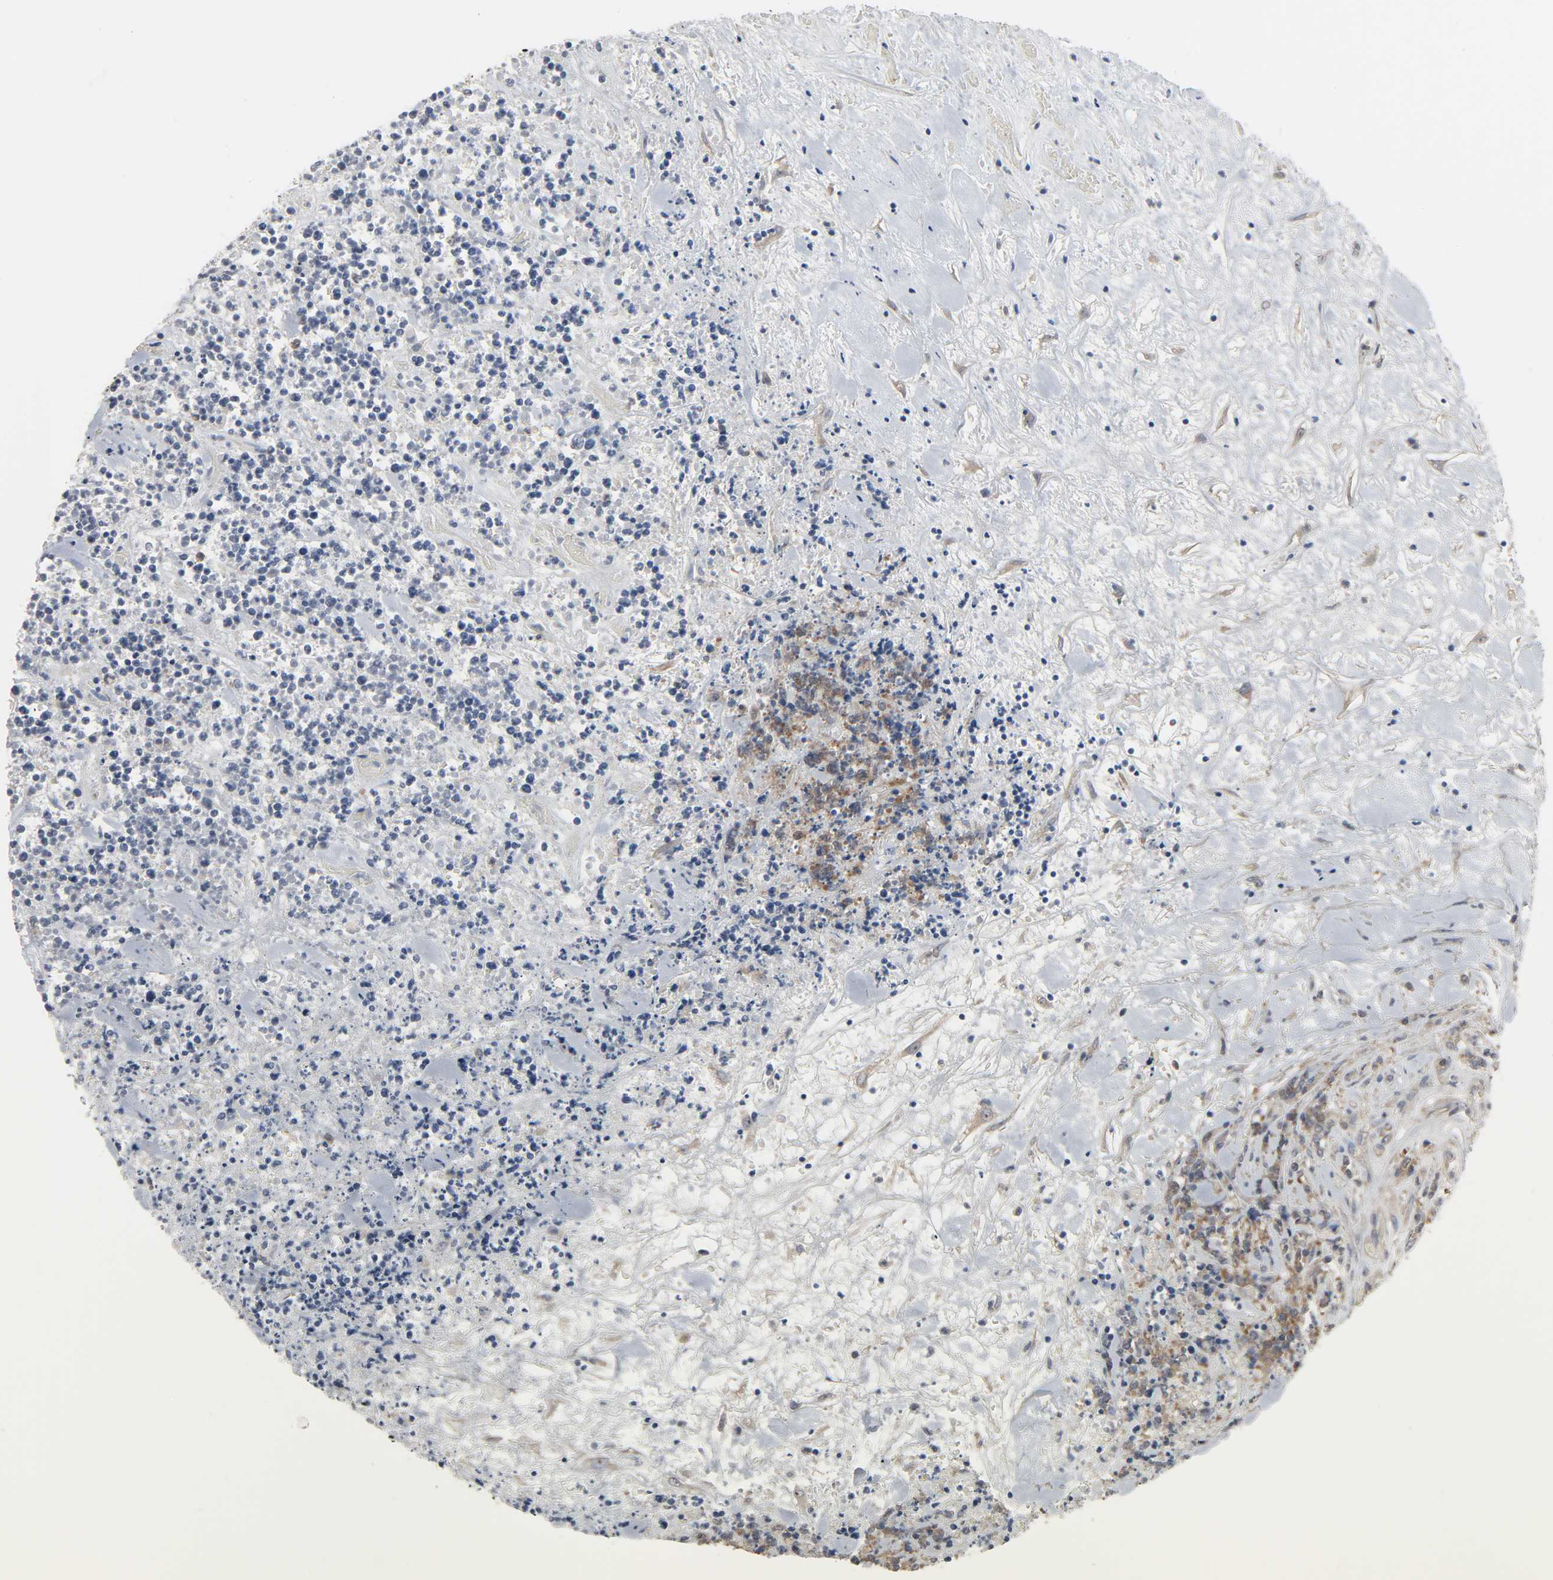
{"staining": {"intensity": "moderate", "quantity": ">75%", "location": "cytoplasmic/membranous"}, "tissue": "lymphoma", "cell_type": "Tumor cells", "image_type": "cancer", "snomed": [{"axis": "morphology", "description": "Malignant lymphoma, non-Hodgkin's type, High grade"}, {"axis": "topography", "description": "Soft tissue"}], "caption": "Lymphoma stained with immunohistochemistry (IHC) demonstrates moderate cytoplasmic/membranous expression in about >75% of tumor cells.", "gene": "PLEKHA2", "patient": {"sex": "male", "age": 18}}